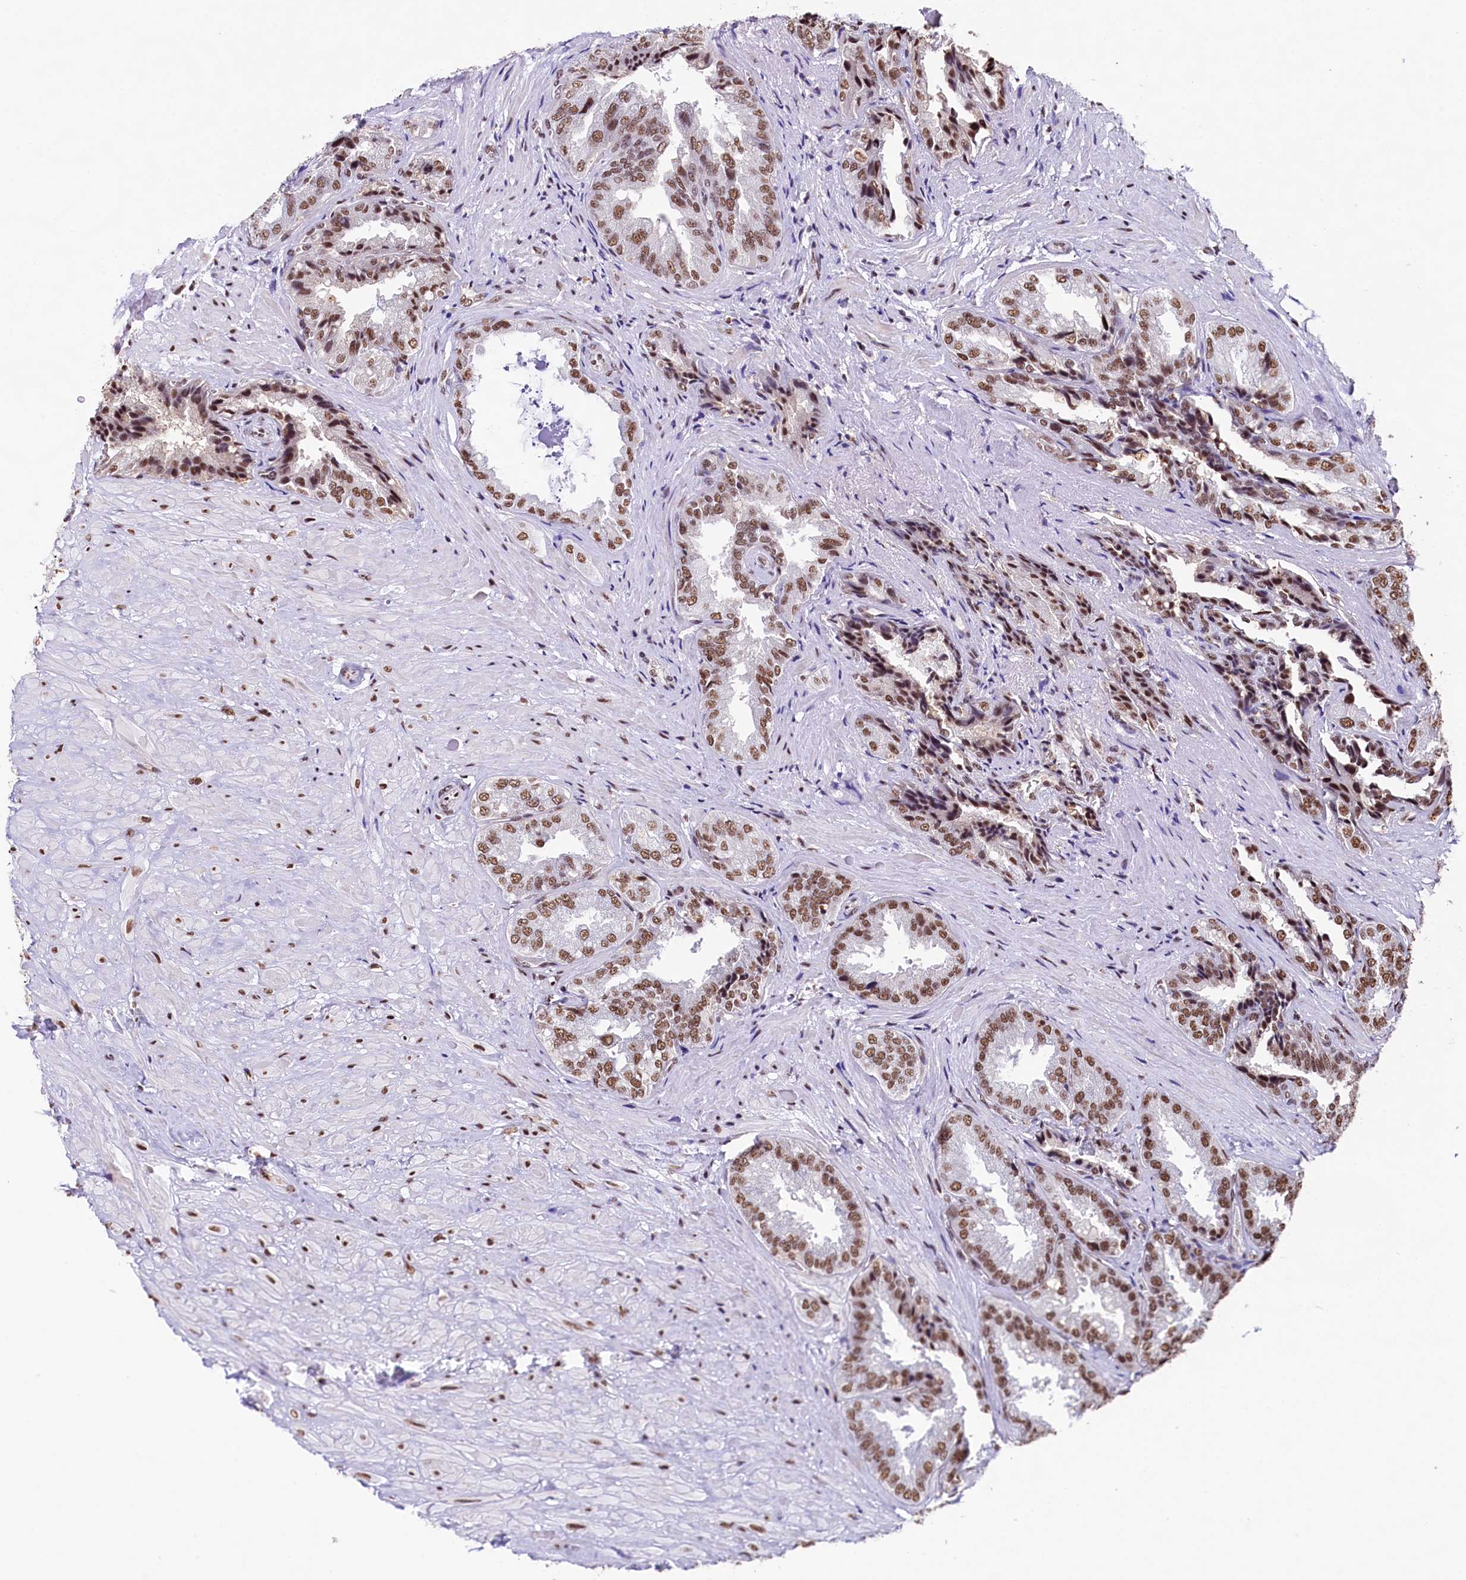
{"staining": {"intensity": "moderate", "quantity": ">75%", "location": "nuclear"}, "tissue": "seminal vesicle", "cell_type": "Glandular cells", "image_type": "normal", "snomed": [{"axis": "morphology", "description": "Normal tissue, NOS"}, {"axis": "topography", "description": "Seminal veicle"}, {"axis": "topography", "description": "Peripheral nerve tissue"}], "caption": "High-power microscopy captured an immunohistochemistry (IHC) image of unremarkable seminal vesicle, revealing moderate nuclear staining in approximately >75% of glandular cells. (DAB (3,3'-diaminobenzidine) IHC with brightfield microscopy, high magnification).", "gene": "SNRPD2", "patient": {"sex": "male", "age": 63}}